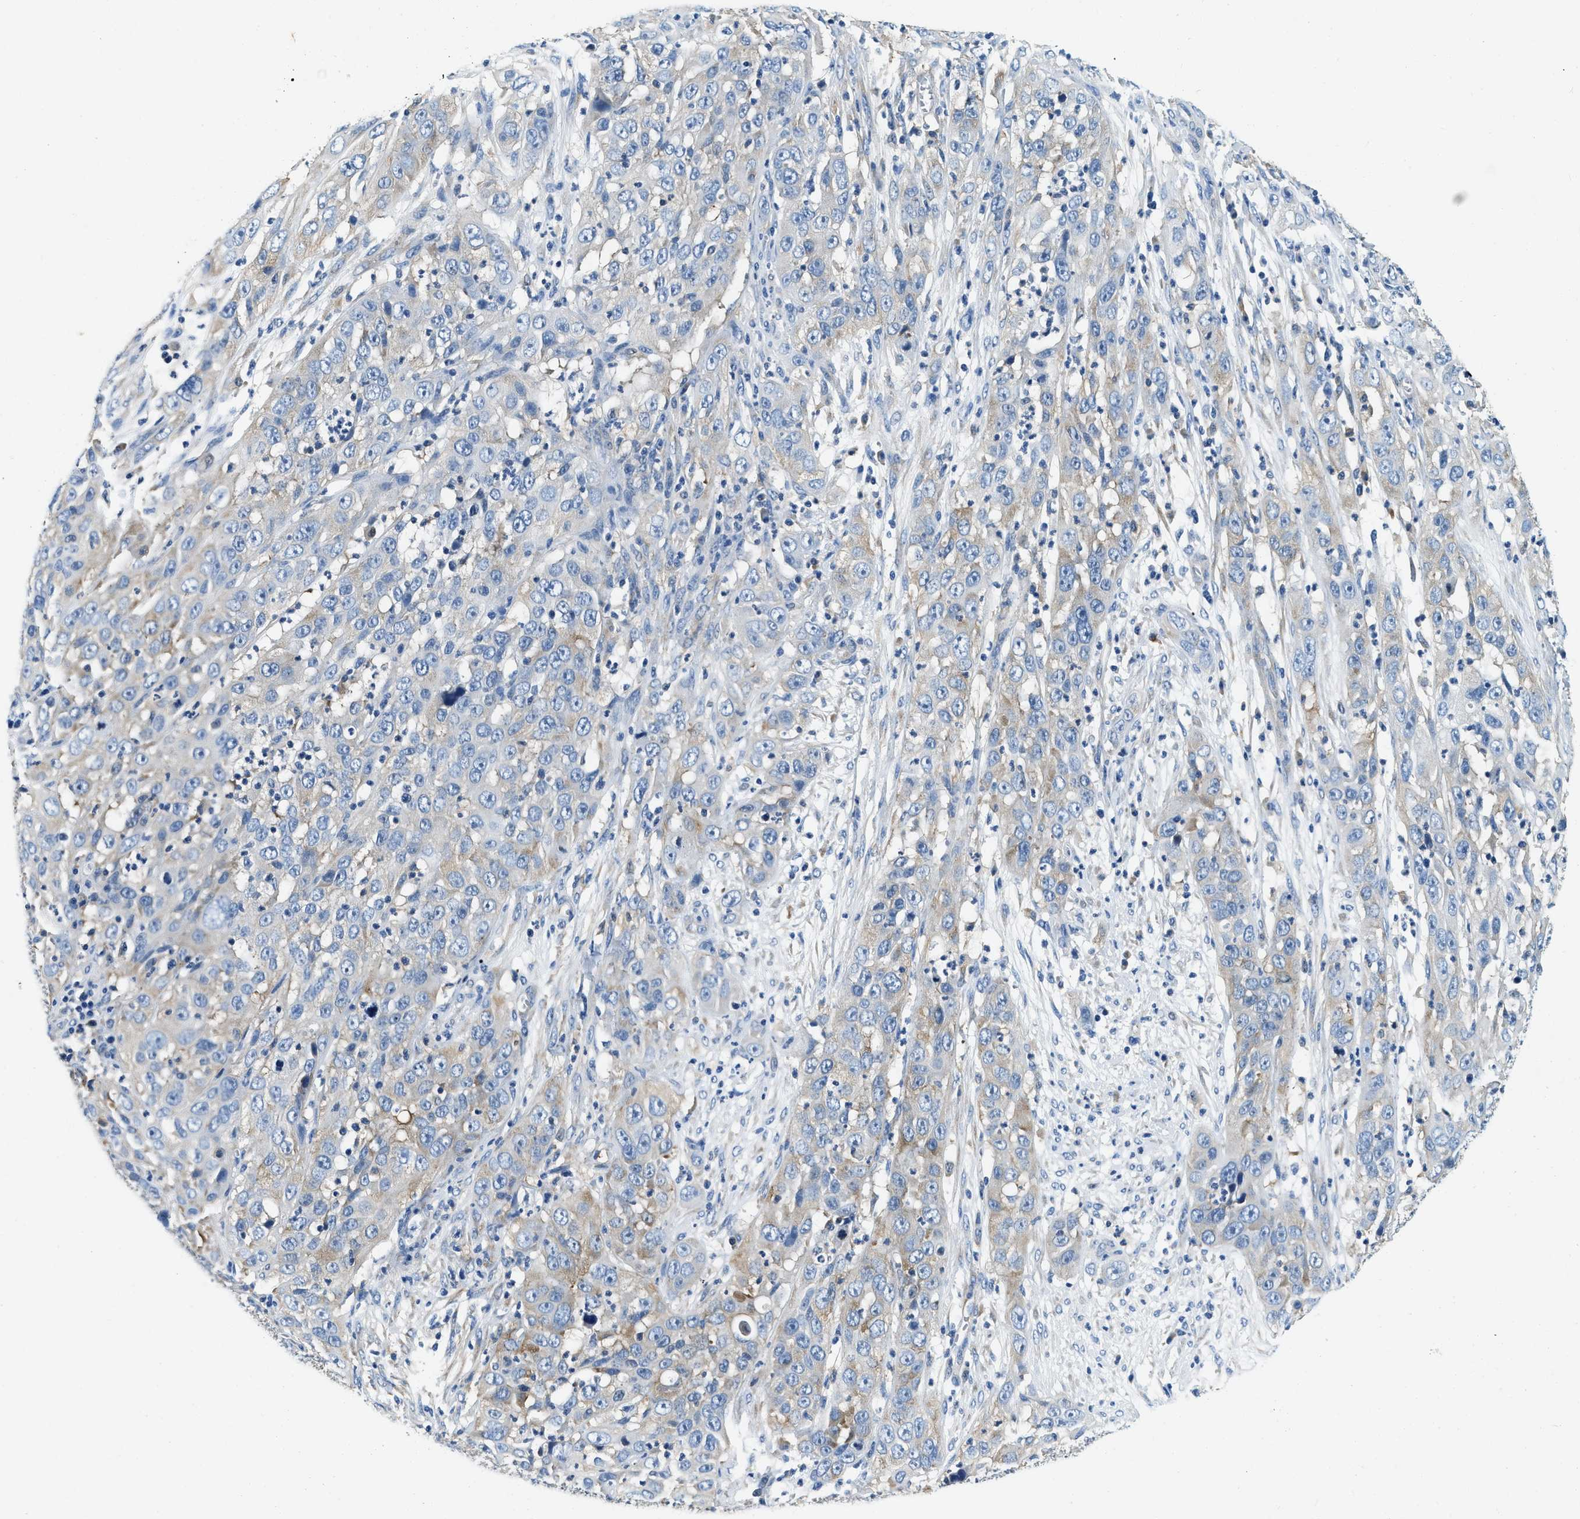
{"staining": {"intensity": "weak", "quantity": "25%-75%", "location": "cytoplasmic/membranous"}, "tissue": "cervical cancer", "cell_type": "Tumor cells", "image_type": "cancer", "snomed": [{"axis": "morphology", "description": "Squamous cell carcinoma, NOS"}, {"axis": "topography", "description": "Cervix"}], "caption": "A brown stain shows weak cytoplasmic/membranous staining of a protein in cervical cancer tumor cells.", "gene": "EIF2AK2", "patient": {"sex": "female", "age": 32}}